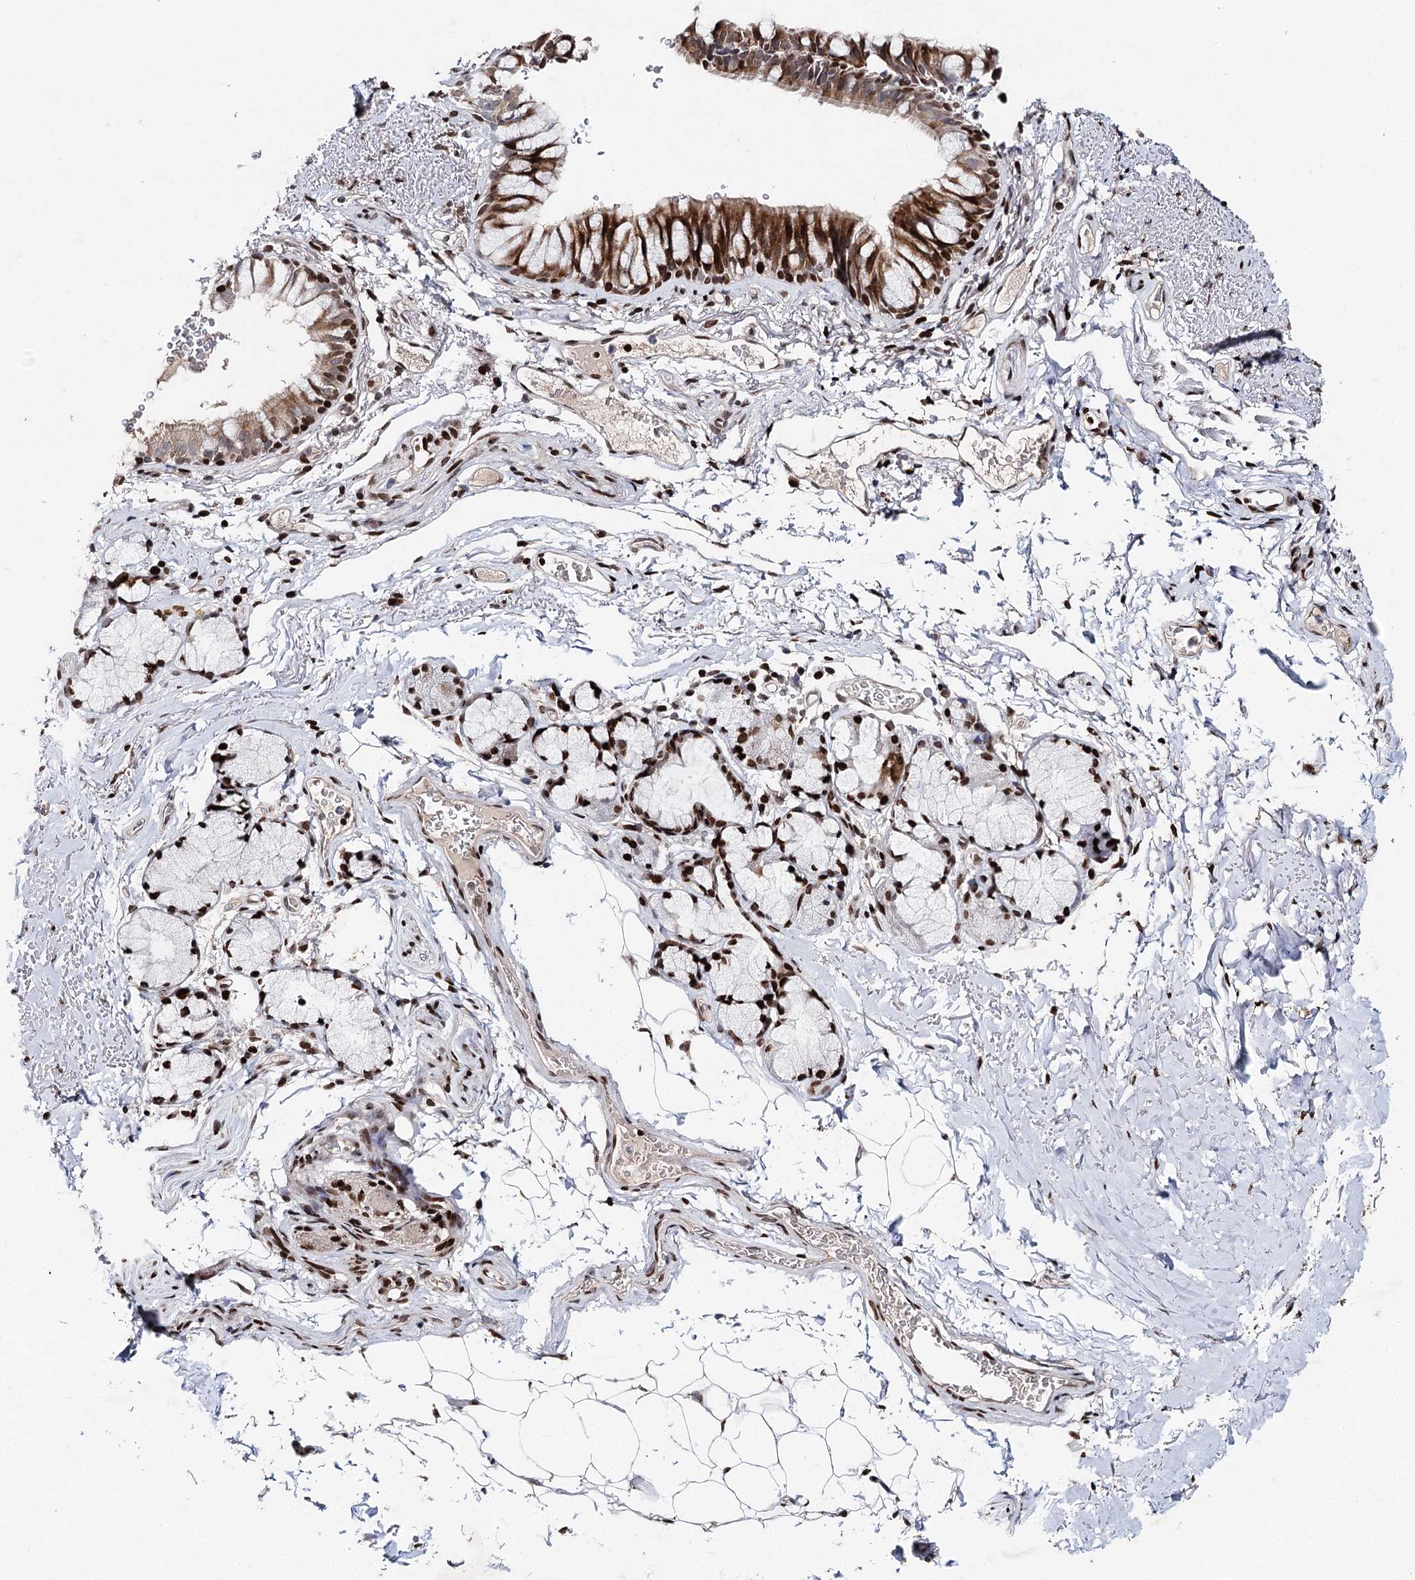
{"staining": {"intensity": "moderate", "quantity": "25%-75%", "location": "cytoplasmic/membranous,nuclear"}, "tissue": "bronchus", "cell_type": "Respiratory epithelial cells", "image_type": "normal", "snomed": [{"axis": "morphology", "description": "Normal tissue, NOS"}, {"axis": "topography", "description": "Cartilage tissue"}, {"axis": "topography", "description": "Bronchus"}], "caption": "A photomicrograph of bronchus stained for a protein displays moderate cytoplasmic/membranous,nuclear brown staining in respiratory epithelial cells.", "gene": "FRMD4A", "patient": {"sex": "female", "age": 73}}